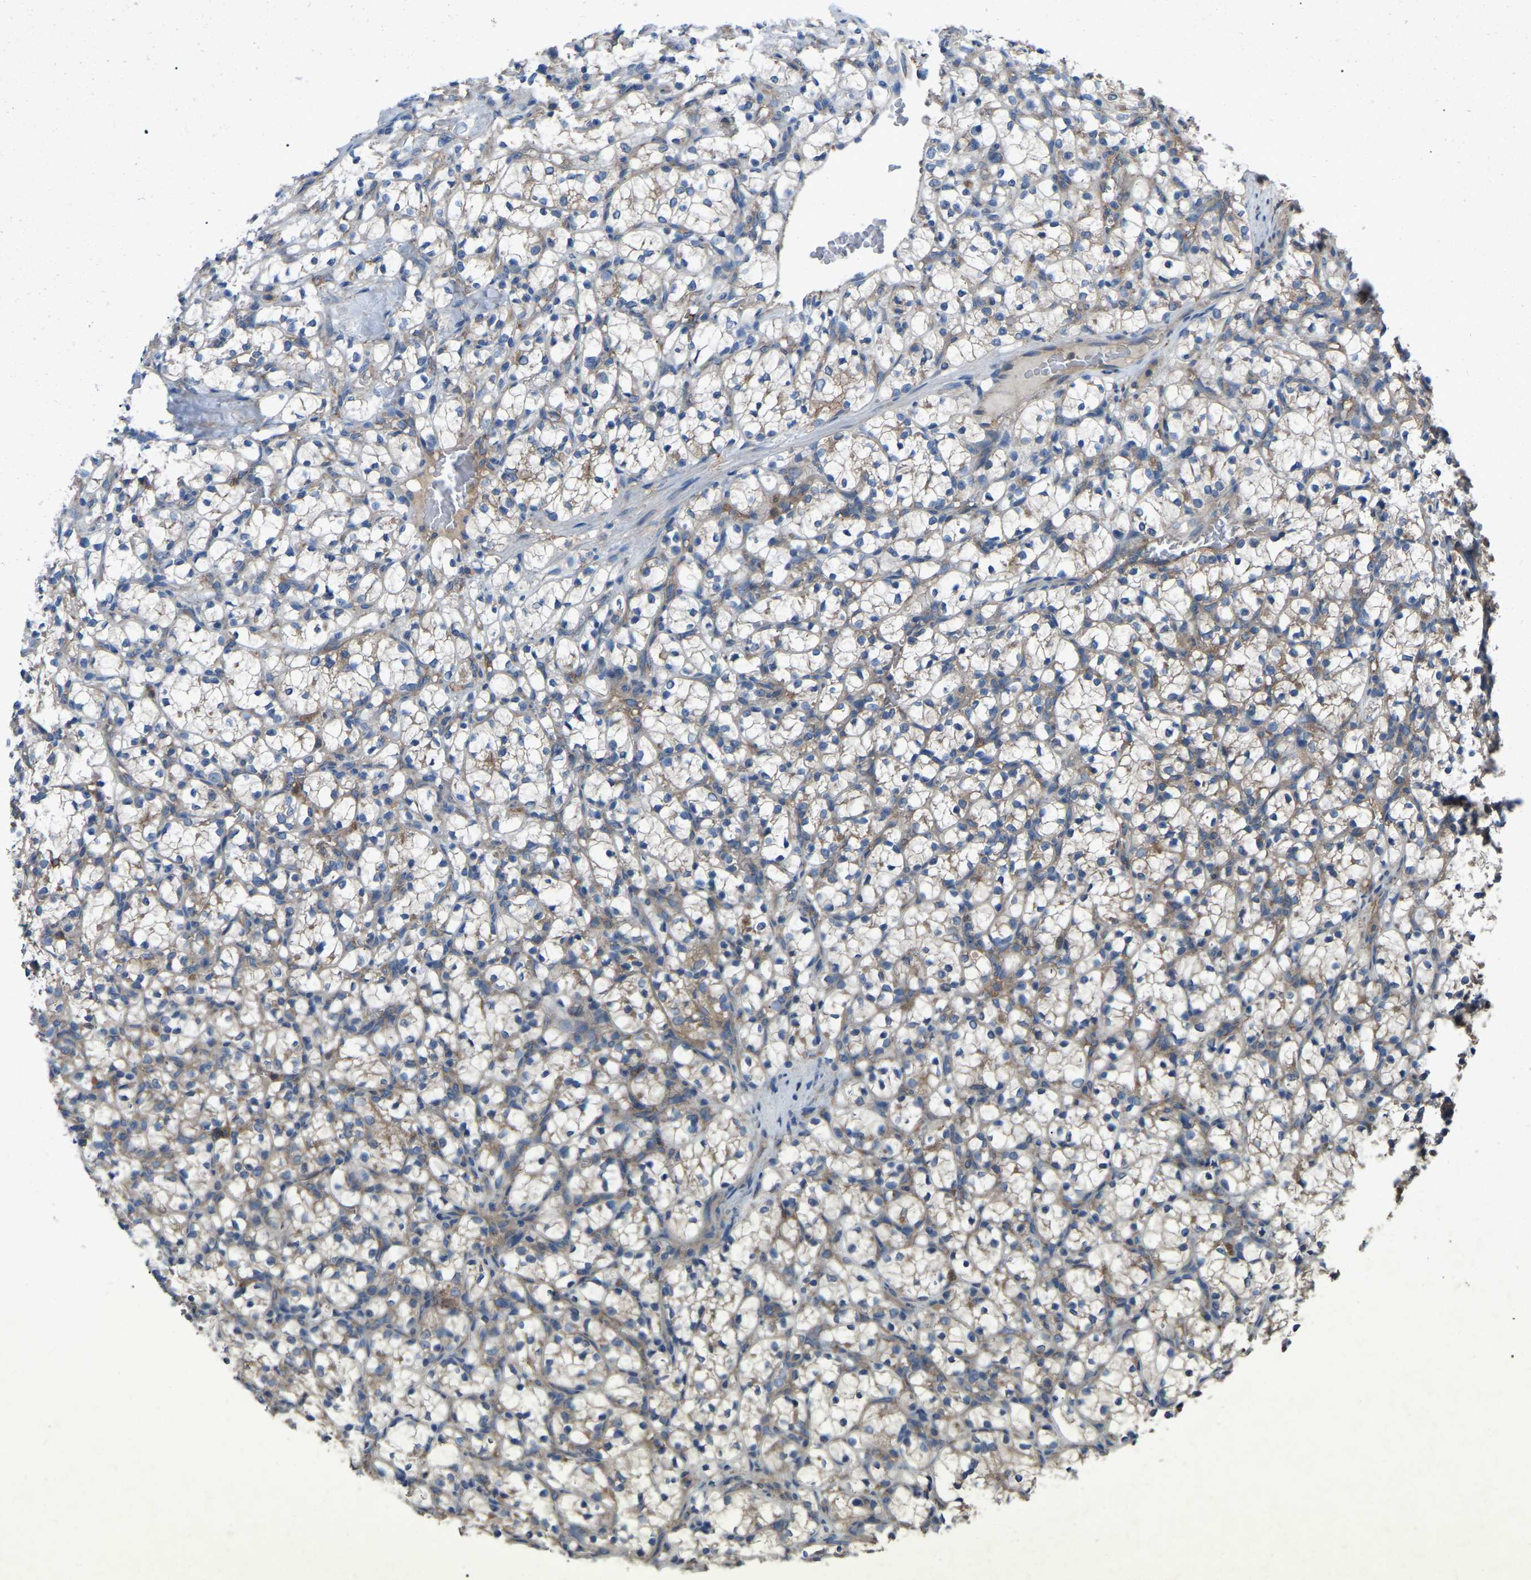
{"staining": {"intensity": "moderate", "quantity": ">75%", "location": "cytoplasmic/membranous"}, "tissue": "renal cancer", "cell_type": "Tumor cells", "image_type": "cancer", "snomed": [{"axis": "morphology", "description": "Adenocarcinoma, NOS"}, {"axis": "topography", "description": "Kidney"}], "caption": "Tumor cells demonstrate medium levels of moderate cytoplasmic/membranous staining in about >75% of cells in human renal adenocarcinoma. (Brightfield microscopy of DAB IHC at high magnification).", "gene": "AIMP1", "patient": {"sex": "female", "age": 69}}